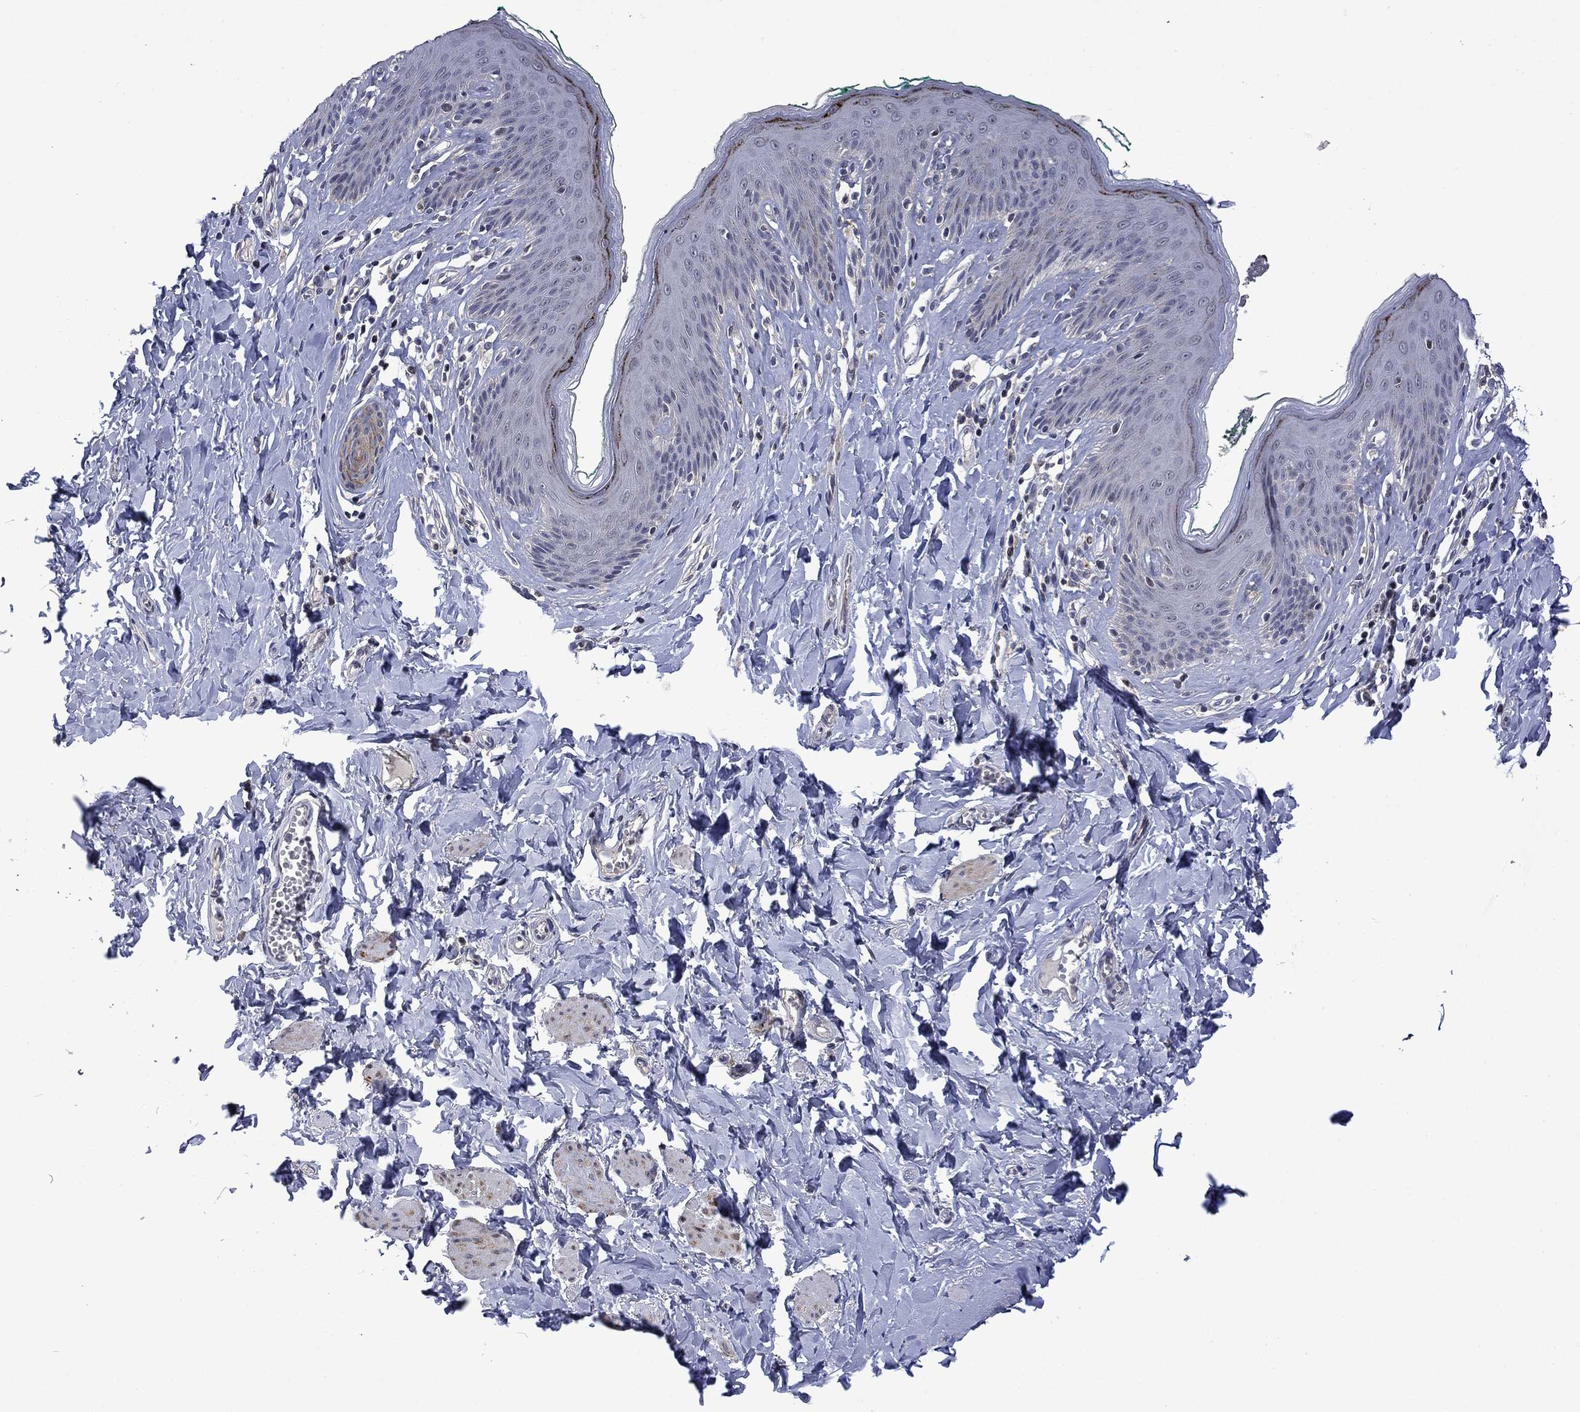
{"staining": {"intensity": "strong", "quantity": "<25%", "location": "cytoplasmic/membranous"}, "tissue": "skin", "cell_type": "Epidermal cells", "image_type": "normal", "snomed": [{"axis": "morphology", "description": "Normal tissue, NOS"}, {"axis": "topography", "description": "Vulva"}], "caption": "IHC of normal human skin exhibits medium levels of strong cytoplasmic/membranous staining in about <25% of epidermal cells.", "gene": "PHKA1", "patient": {"sex": "female", "age": 66}}